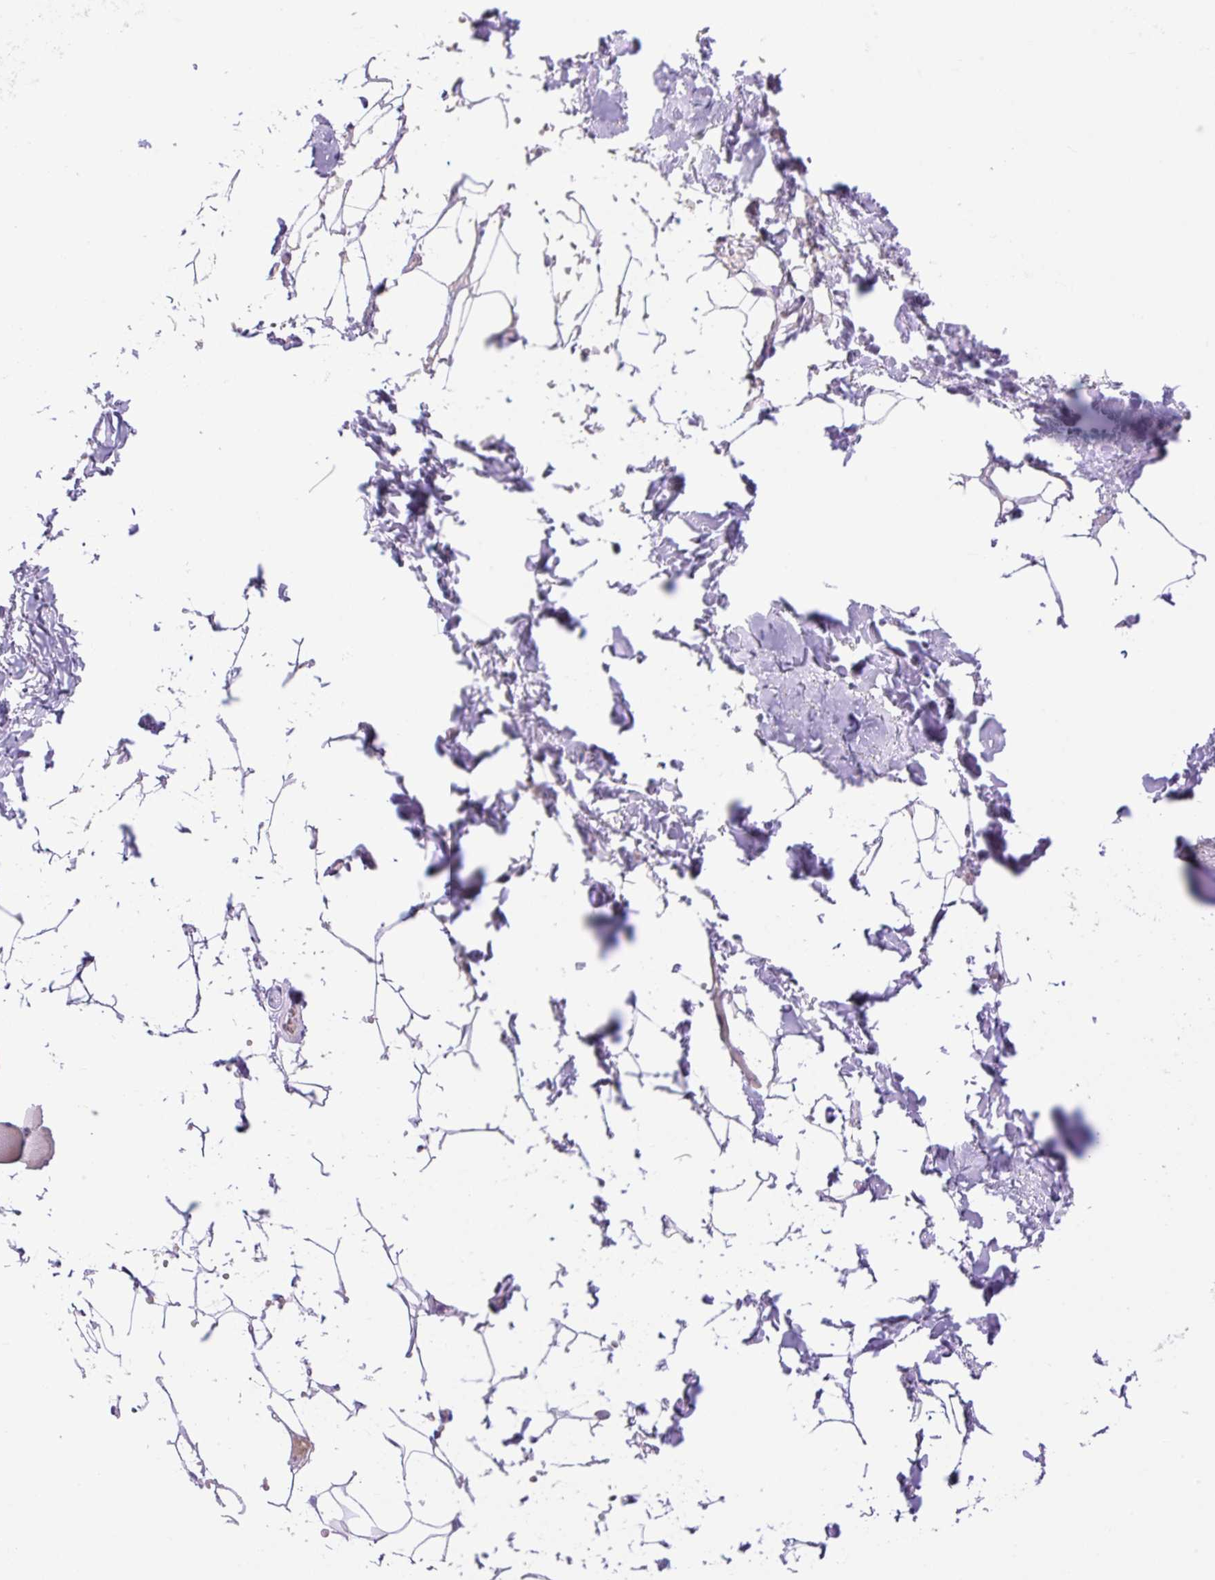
{"staining": {"intensity": "negative", "quantity": "none", "location": "none"}, "tissue": "adipose tissue", "cell_type": "Adipocytes", "image_type": "normal", "snomed": [{"axis": "morphology", "description": "Normal tissue, NOS"}, {"axis": "topography", "description": "Skin"}, {"axis": "topography", "description": "Peripheral nerve tissue"}], "caption": "The image displays no staining of adipocytes in normal adipose tissue.", "gene": "VPS25", "patient": {"sex": "female", "age": 56}}